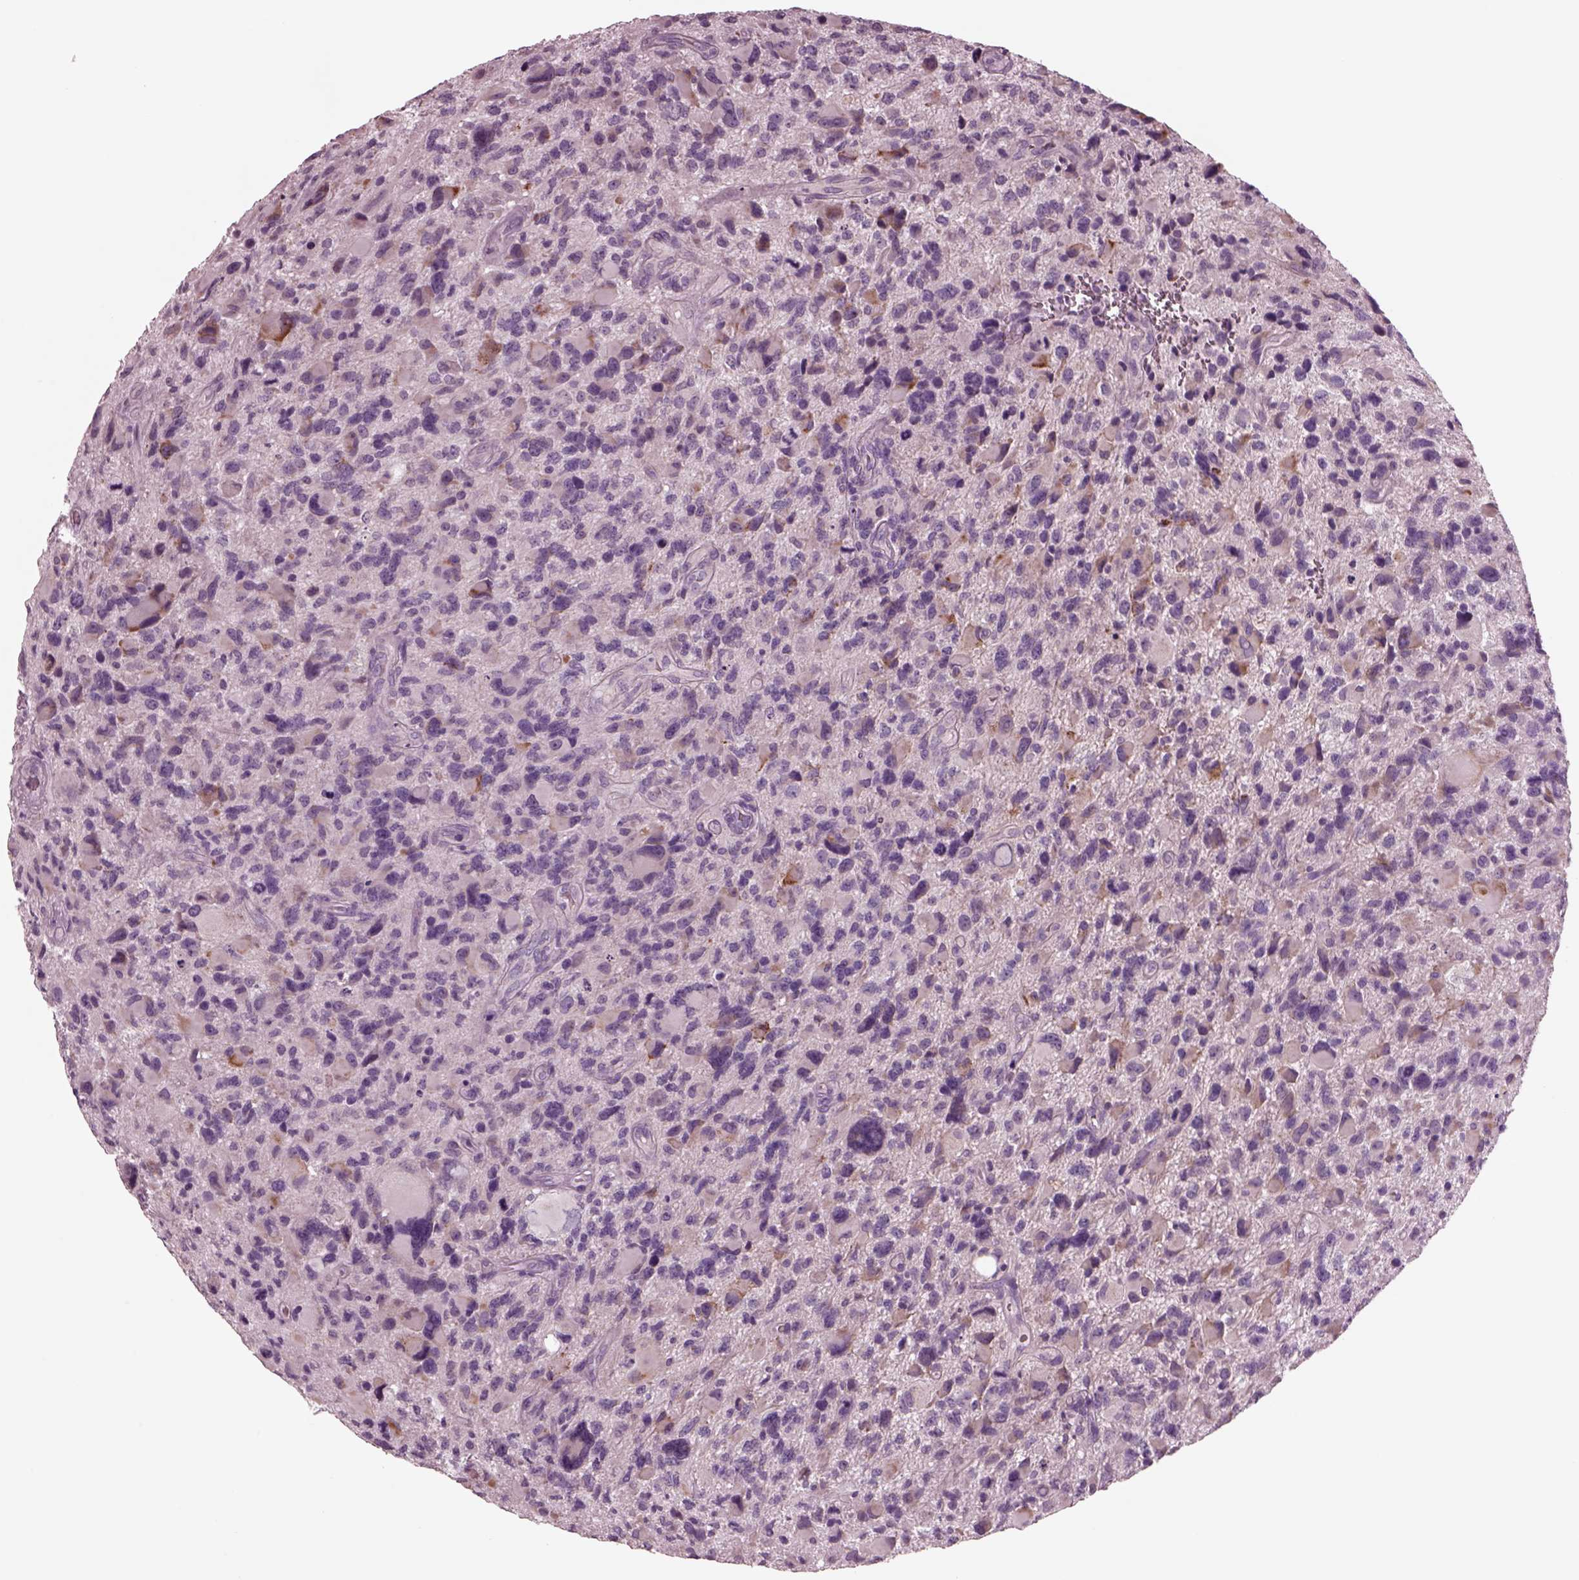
{"staining": {"intensity": "weak", "quantity": "<25%", "location": "cytoplasmic/membranous"}, "tissue": "glioma", "cell_type": "Tumor cells", "image_type": "cancer", "snomed": [{"axis": "morphology", "description": "Glioma, malignant, NOS"}, {"axis": "morphology", "description": "Glioma, malignant, High grade"}, {"axis": "topography", "description": "Brain"}], "caption": "A micrograph of human malignant glioma is negative for staining in tumor cells.", "gene": "AP4M1", "patient": {"sex": "female", "age": 71}}